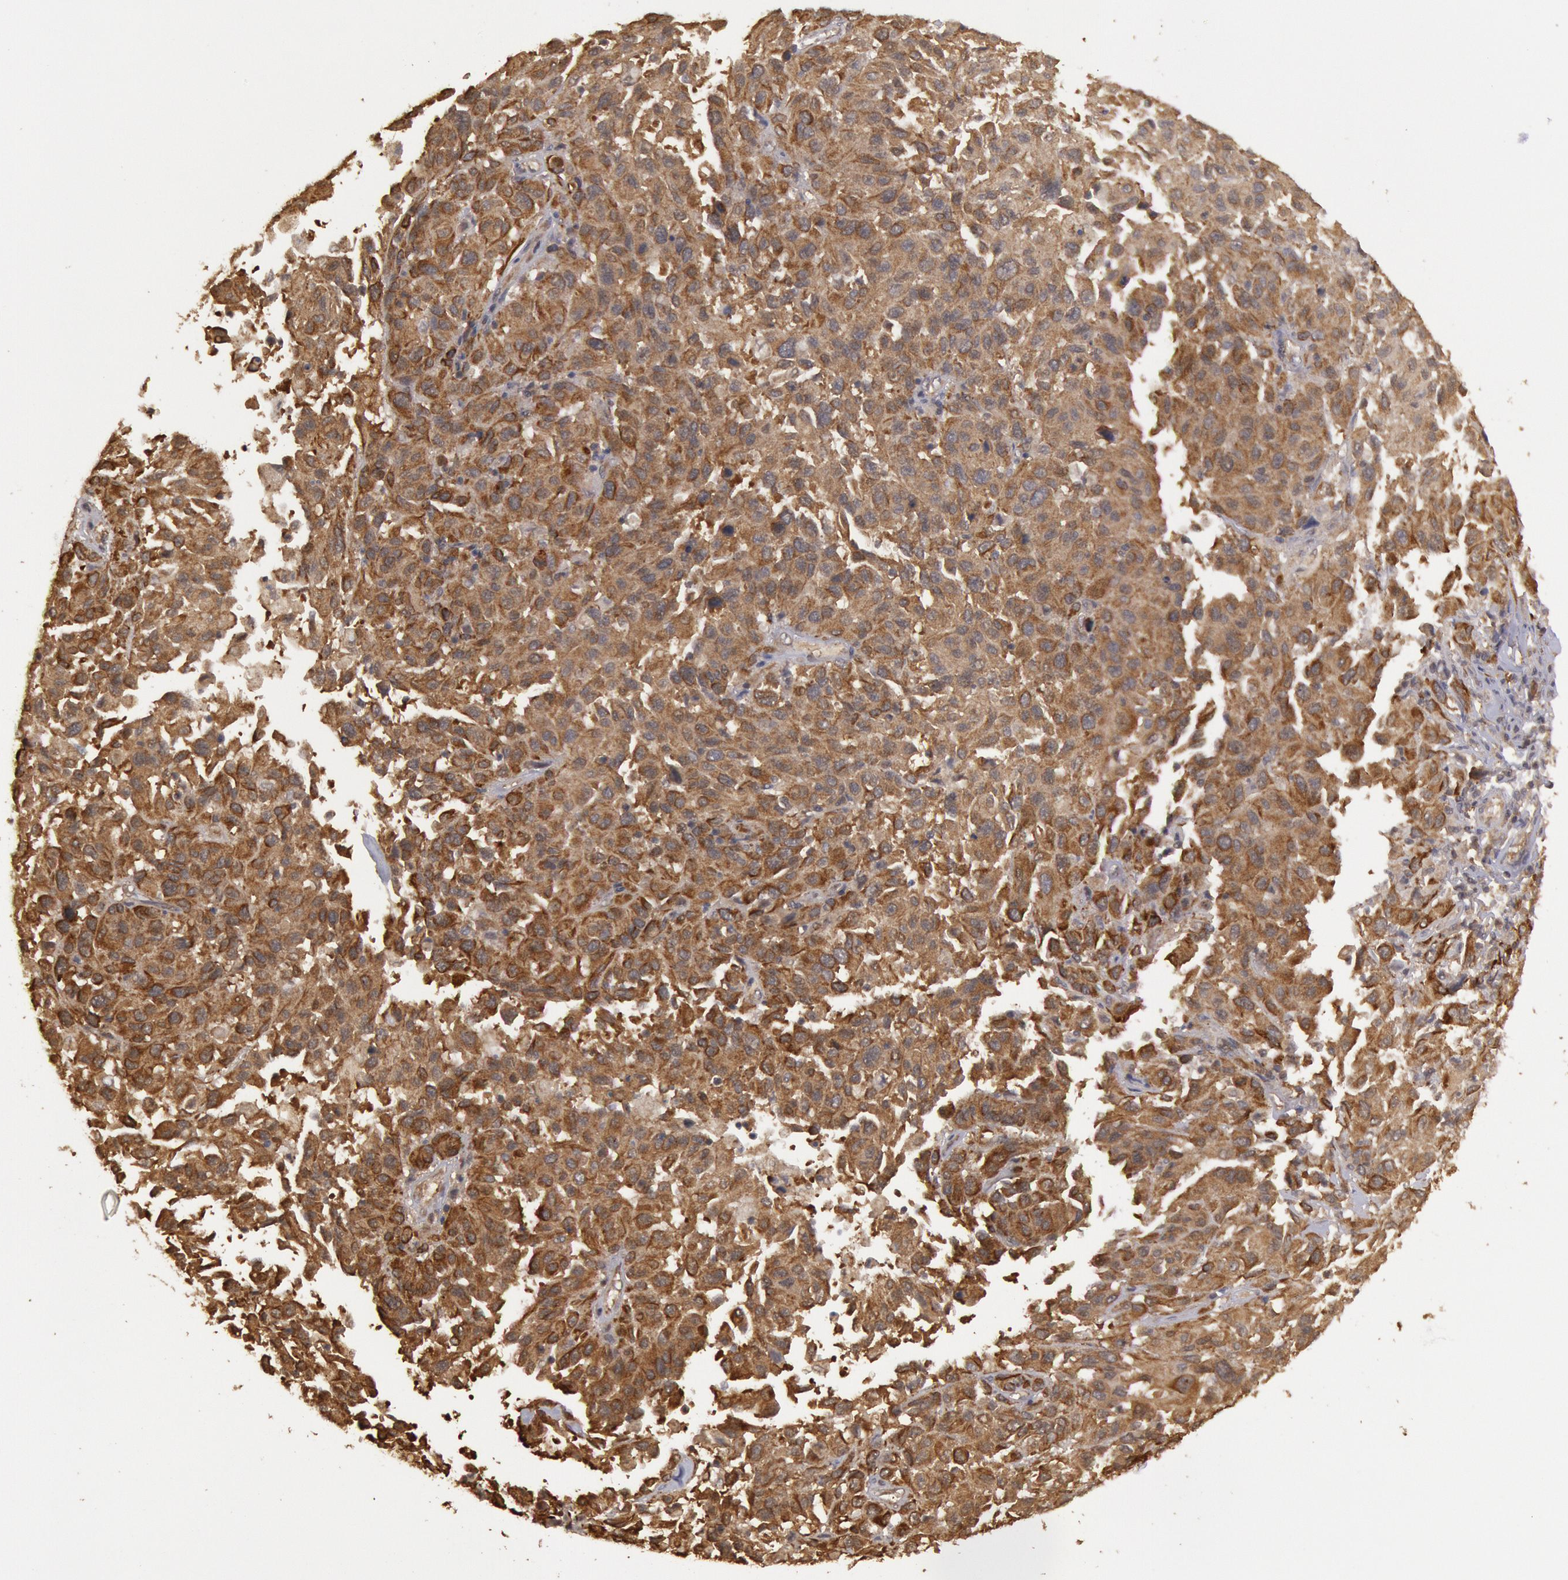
{"staining": {"intensity": "moderate", "quantity": ">75%", "location": "cytoplasmic/membranous"}, "tissue": "melanoma", "cell_type": "Tumor cells", "image_type": "cancer", "snomed": [{"axis": "morphology", "description": "Malignant melanoma, NOS"}, {"axis": "topography", "description": "Skin"}], "caption": "This photomicrograph exhibits melanoma stained with immunohistochemistry to label a protein in brown. The cytoplasmic/membranous of tumor cells show moderate positivity for the protein. Nuclei are counter-stained blue.", "gene": "USP14", "patient": {"sex": "female", "age": 77}}